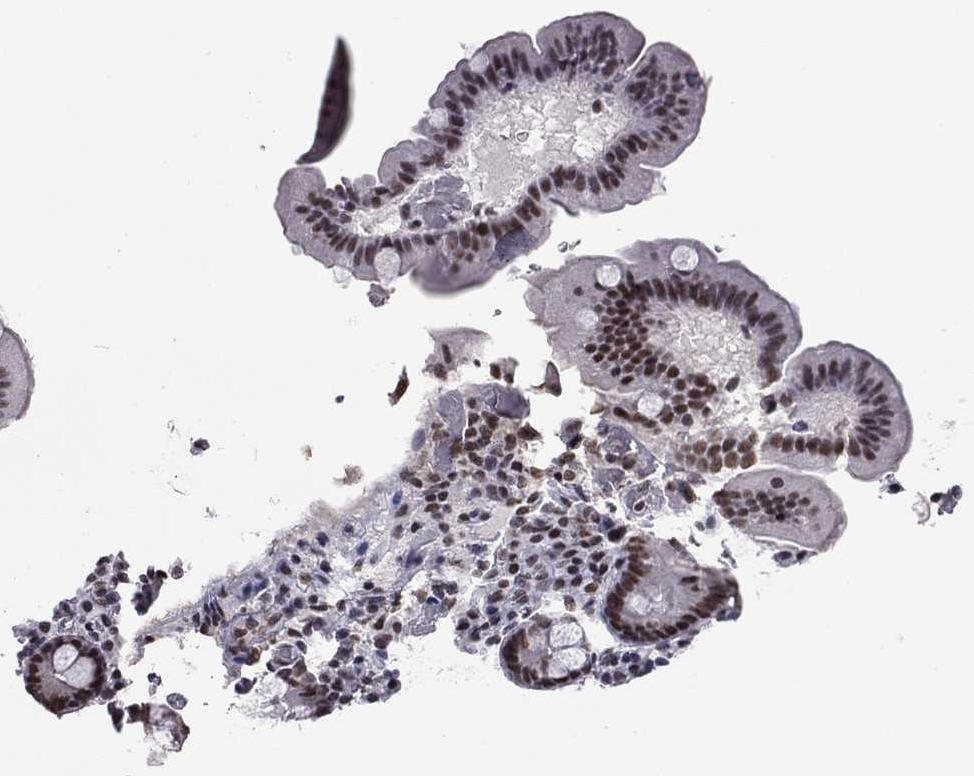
{"staining": {"intensity": "moderate", "quantity": ">75%", "location": "nuclear"}, "tissue": "duodenum", "cell_type": "Glandular cells", "image_type": "normal", "snomed": [{"axis": "morphology", "description": "Normal tissue, NOS"}, {"axis": "topography", "description": "Duodenum"}], "caption": "Protein analysis of unremarkable duodenum exhibits moderate nuclear positivity in approximately >75% of glandular cells. Immunohistochemistry (ihc) stains the protein of interest in brown and the nuclei are stained blue.", "gene": "ETV5", "patient": {"sex": "male", "age": 59}}